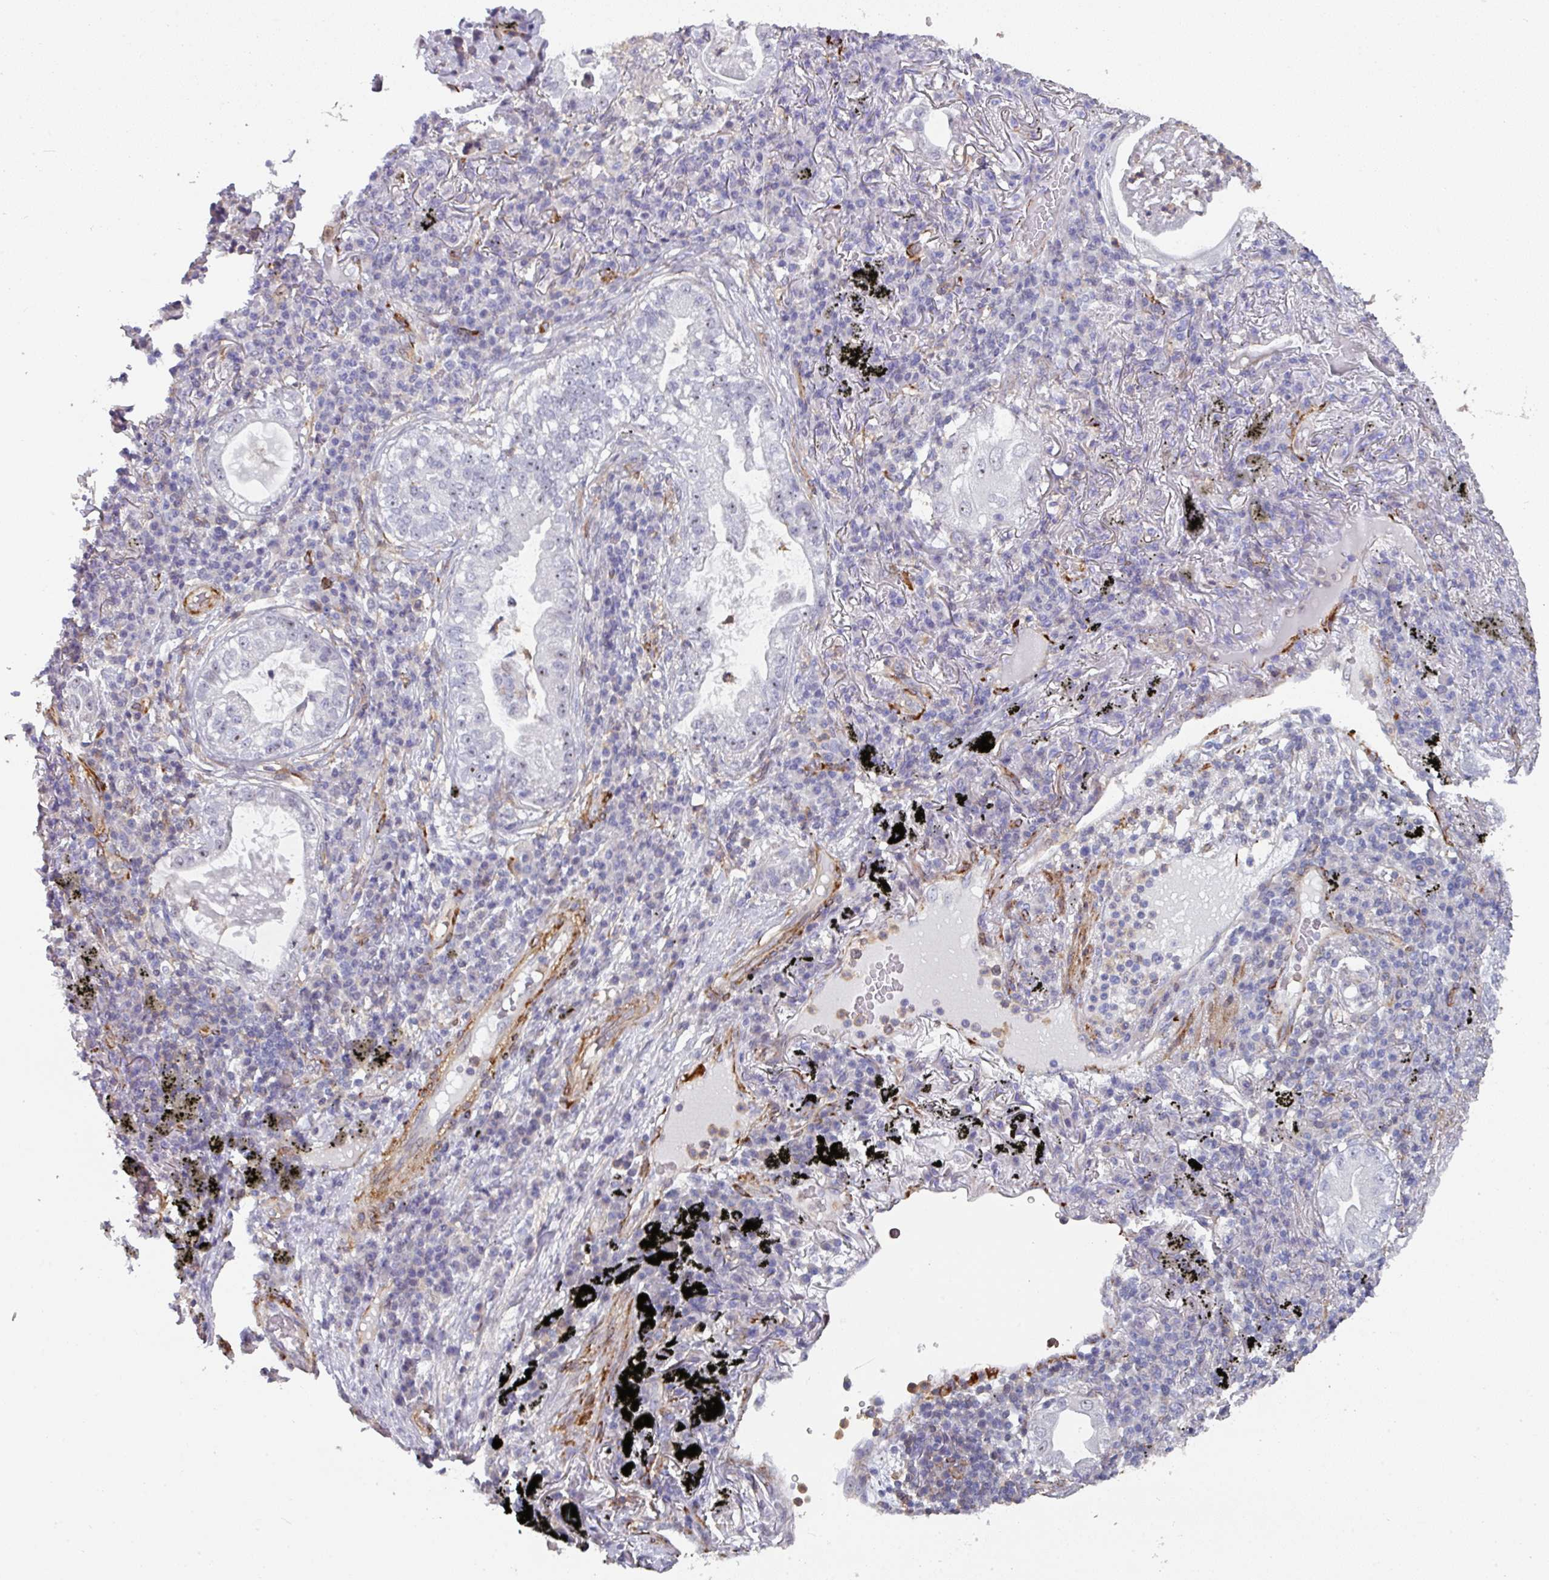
{"staining": {"intensity": "negative", "quantity": "none", "location": "none"}, "tissue": "lung cancer", "cell_type": "Tumor cells", "image_type": "cancer", "snomed": [{"axis": "morphology", "description": "Adenocarcinoma, NOS"}, {"axis": "topography", "description": "Lung"}], "caption": "An immunohistochemistry (IHC) histopathology image of lung cancer (adenocarcinoma) is shown. There is no staining in tumor cells of lung cancer (adenocarcinoma).", "gene": "BEND5", "patient": {"sex": "female", "age": 73}}